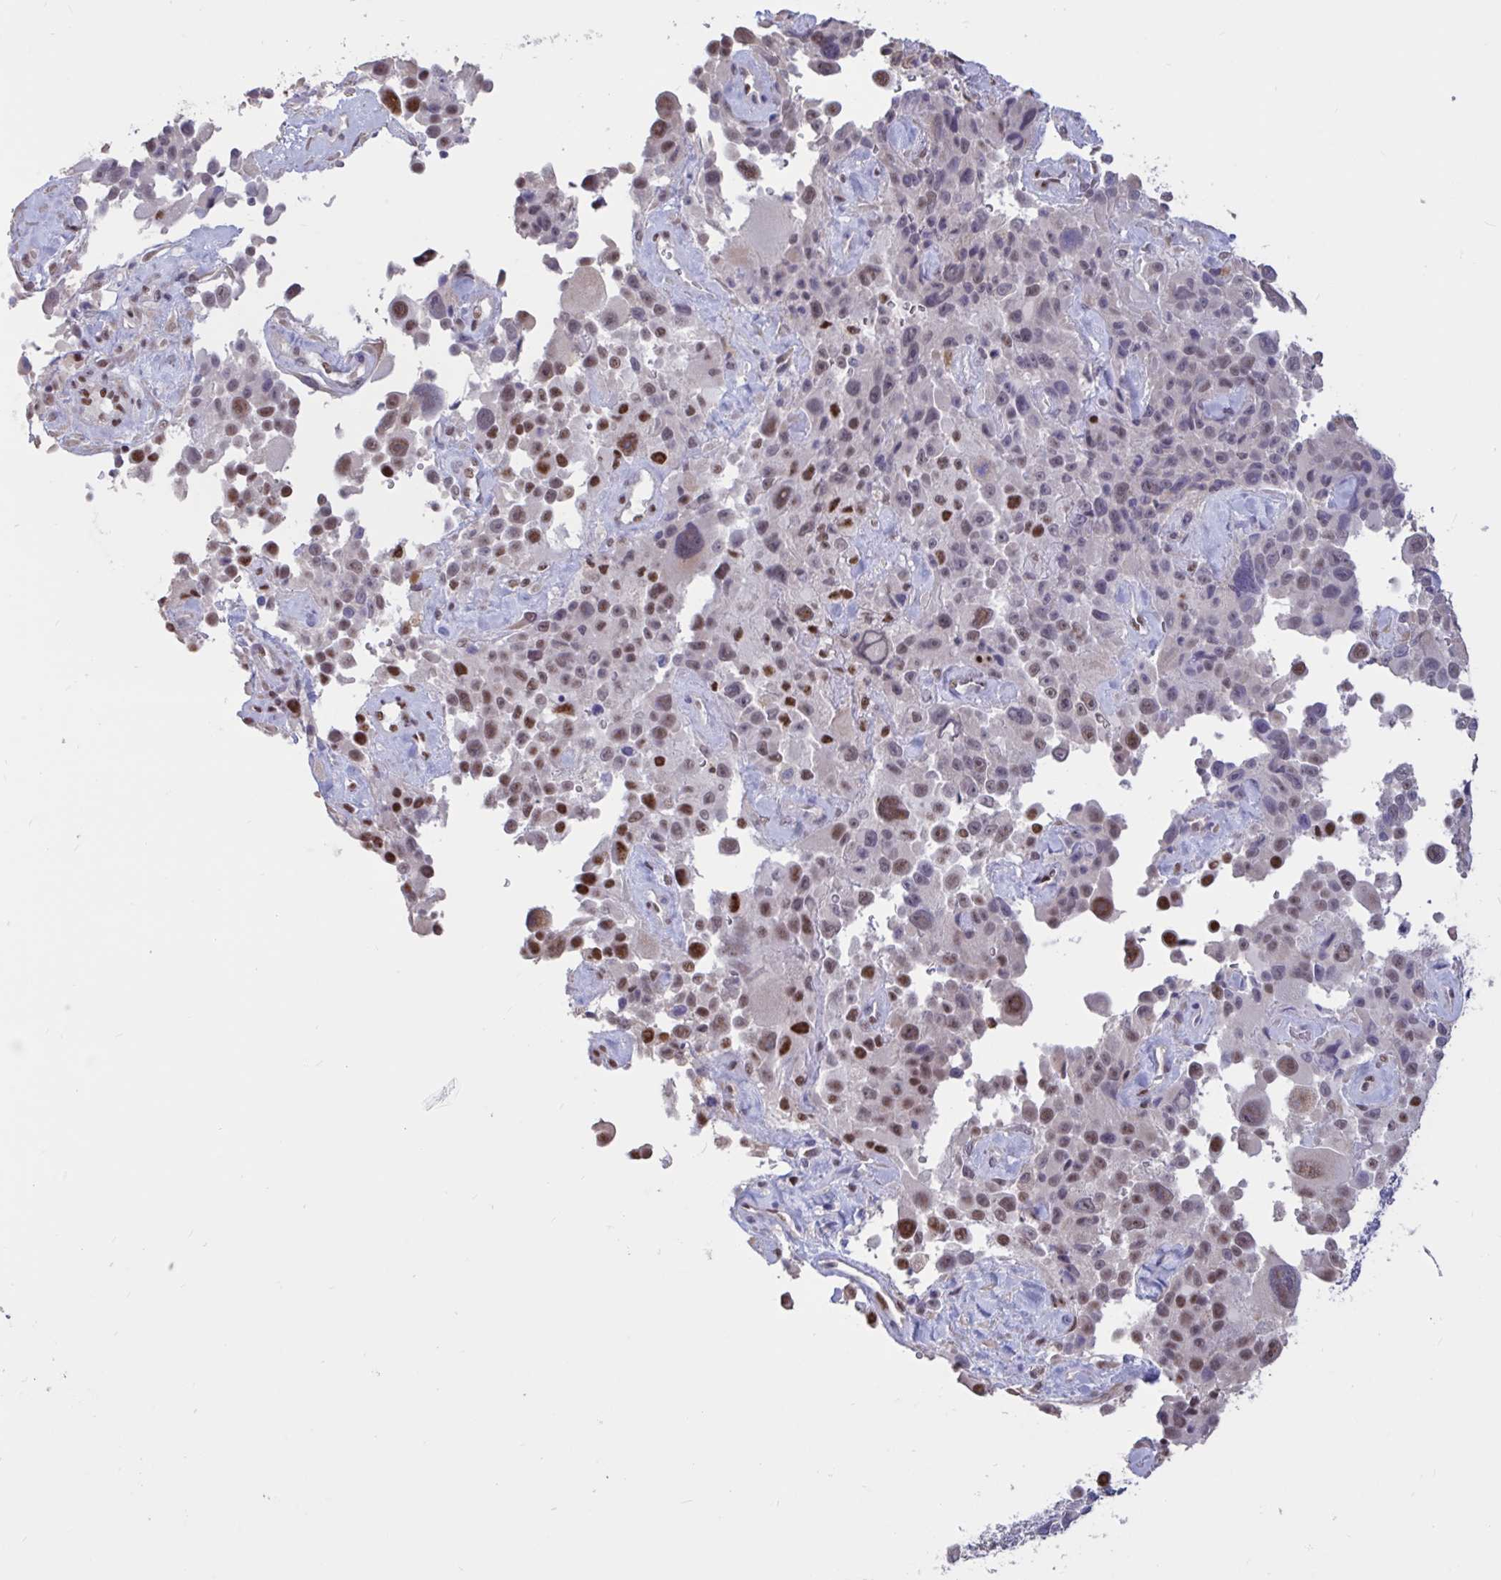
{"staining": {"intensity": "moderate", "quantity": "25%-75%", "location": "nuclear"}, "tissue": "melanoma", "cell_type": "Tumor cells", "image_type": "cancer", "snomed": [{"axis": "morphology", "description": "Malignant melanoma, Metastatic site"}, {"axis": "topography", "description": "Lymph node"}], "caption": "The immunohistochemical stain shows moderate nuclear staining in tumor cells of malignant melanoma (metastatic site) tissue.", "gene": "DDX39A", "patient": {"sex": "male", "age": 62}}